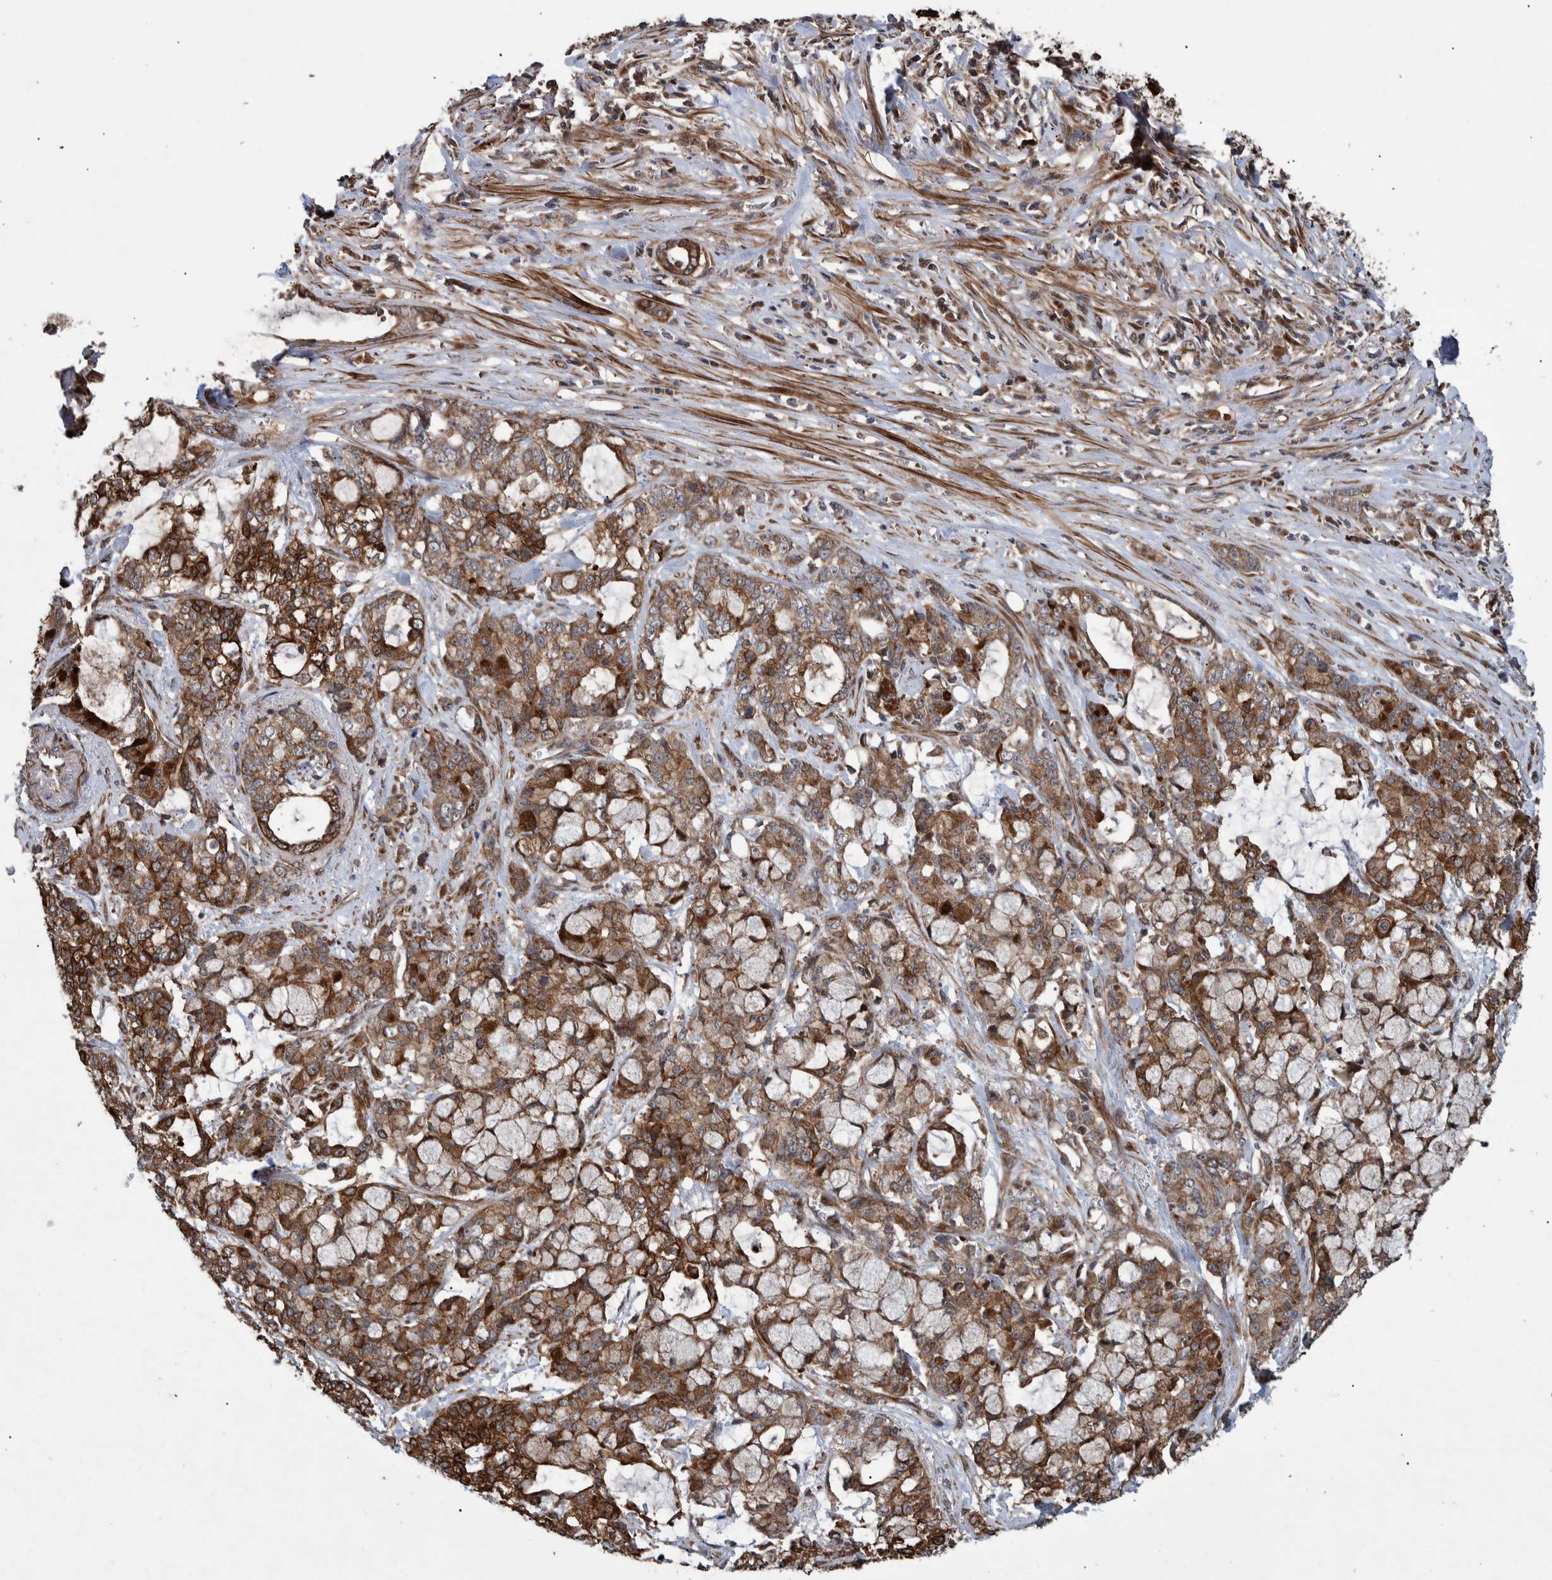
{"staining": {"intensity": "strong", "quantity": "25%-75%", "location": "cytoplasmic/membranous"}, "tissue": "pancreatic cancer", "cell_type": "Tumor cells", "image_type": "cancer", "snomed": [{"axis": "morphology", "description": "Adenocarcinoma, NOS"}, {"axis": "topography", "description": "Pancreas"}], "caption": "Immunohistochemical staining of adenocarcinoma (pancreatic) shows high levels of strong cytoplasmic/membranous positivity in approximately 25%-75% of tumor cells.", "gene": "B3GNTL1", "patient": {"sex": "female", "age": 73}}